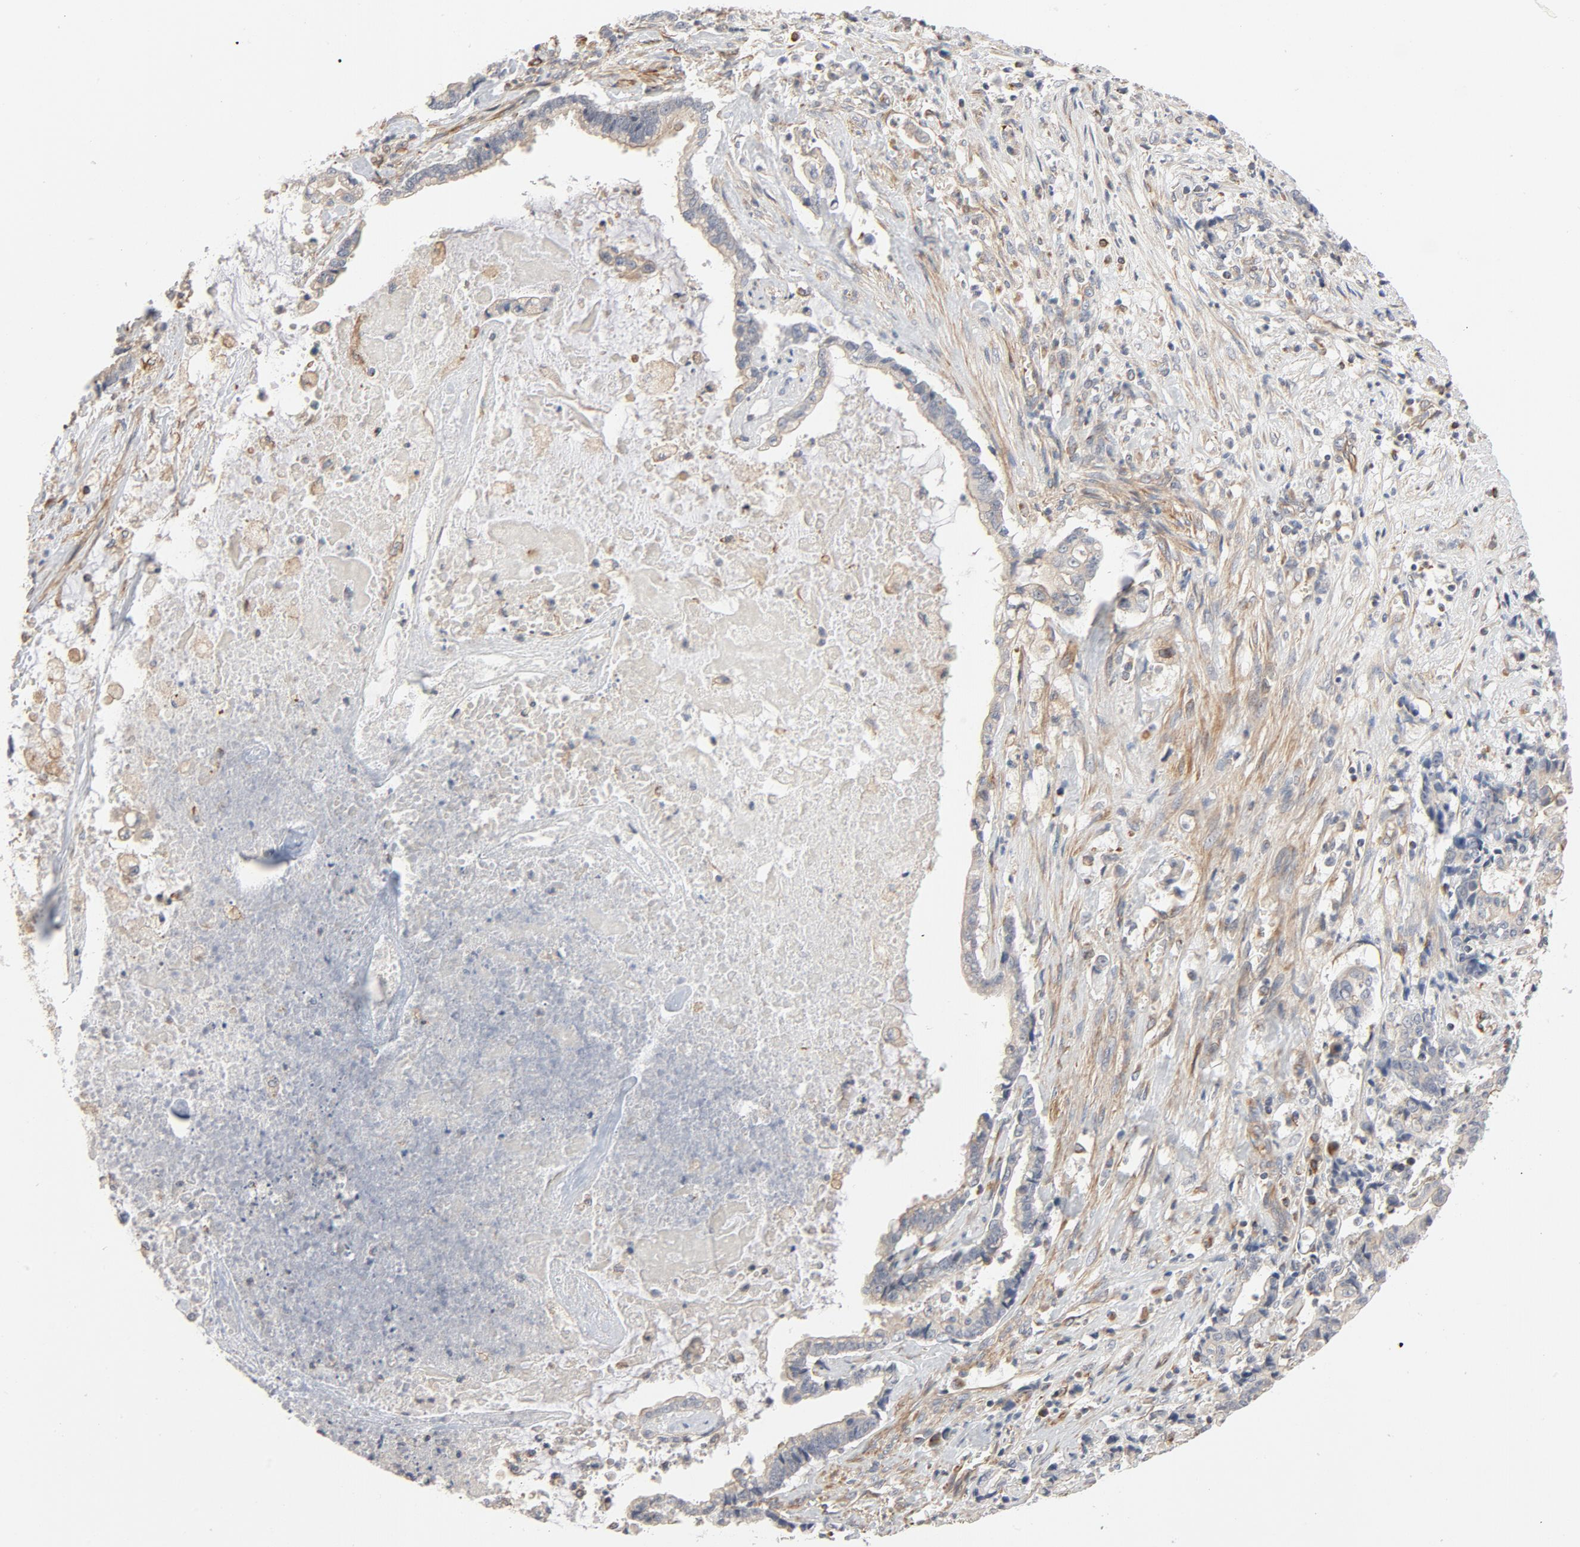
{"staining": {"intensity": "weak", "quantity": ">75%", "location": "cytoplasmic/membranous"}, "tissue": "liver cancer", "cell_type": "Tumor cells", "image_type": "cancer", "snomed": [{"axis": "morphology", "description": "Cholangiocarcinoma"}, {"axis": "topography", "description": "Liver"}], "caption": "A histopathology image showing weak cytoplasmic/membranous positivity in about >75% of tumor cells in liver cholangiocarcinoma, as visualized by brown immunohistochemical staining.", "gene": "TRIOBP", "patient": {"sex": "male", "age": 57}}